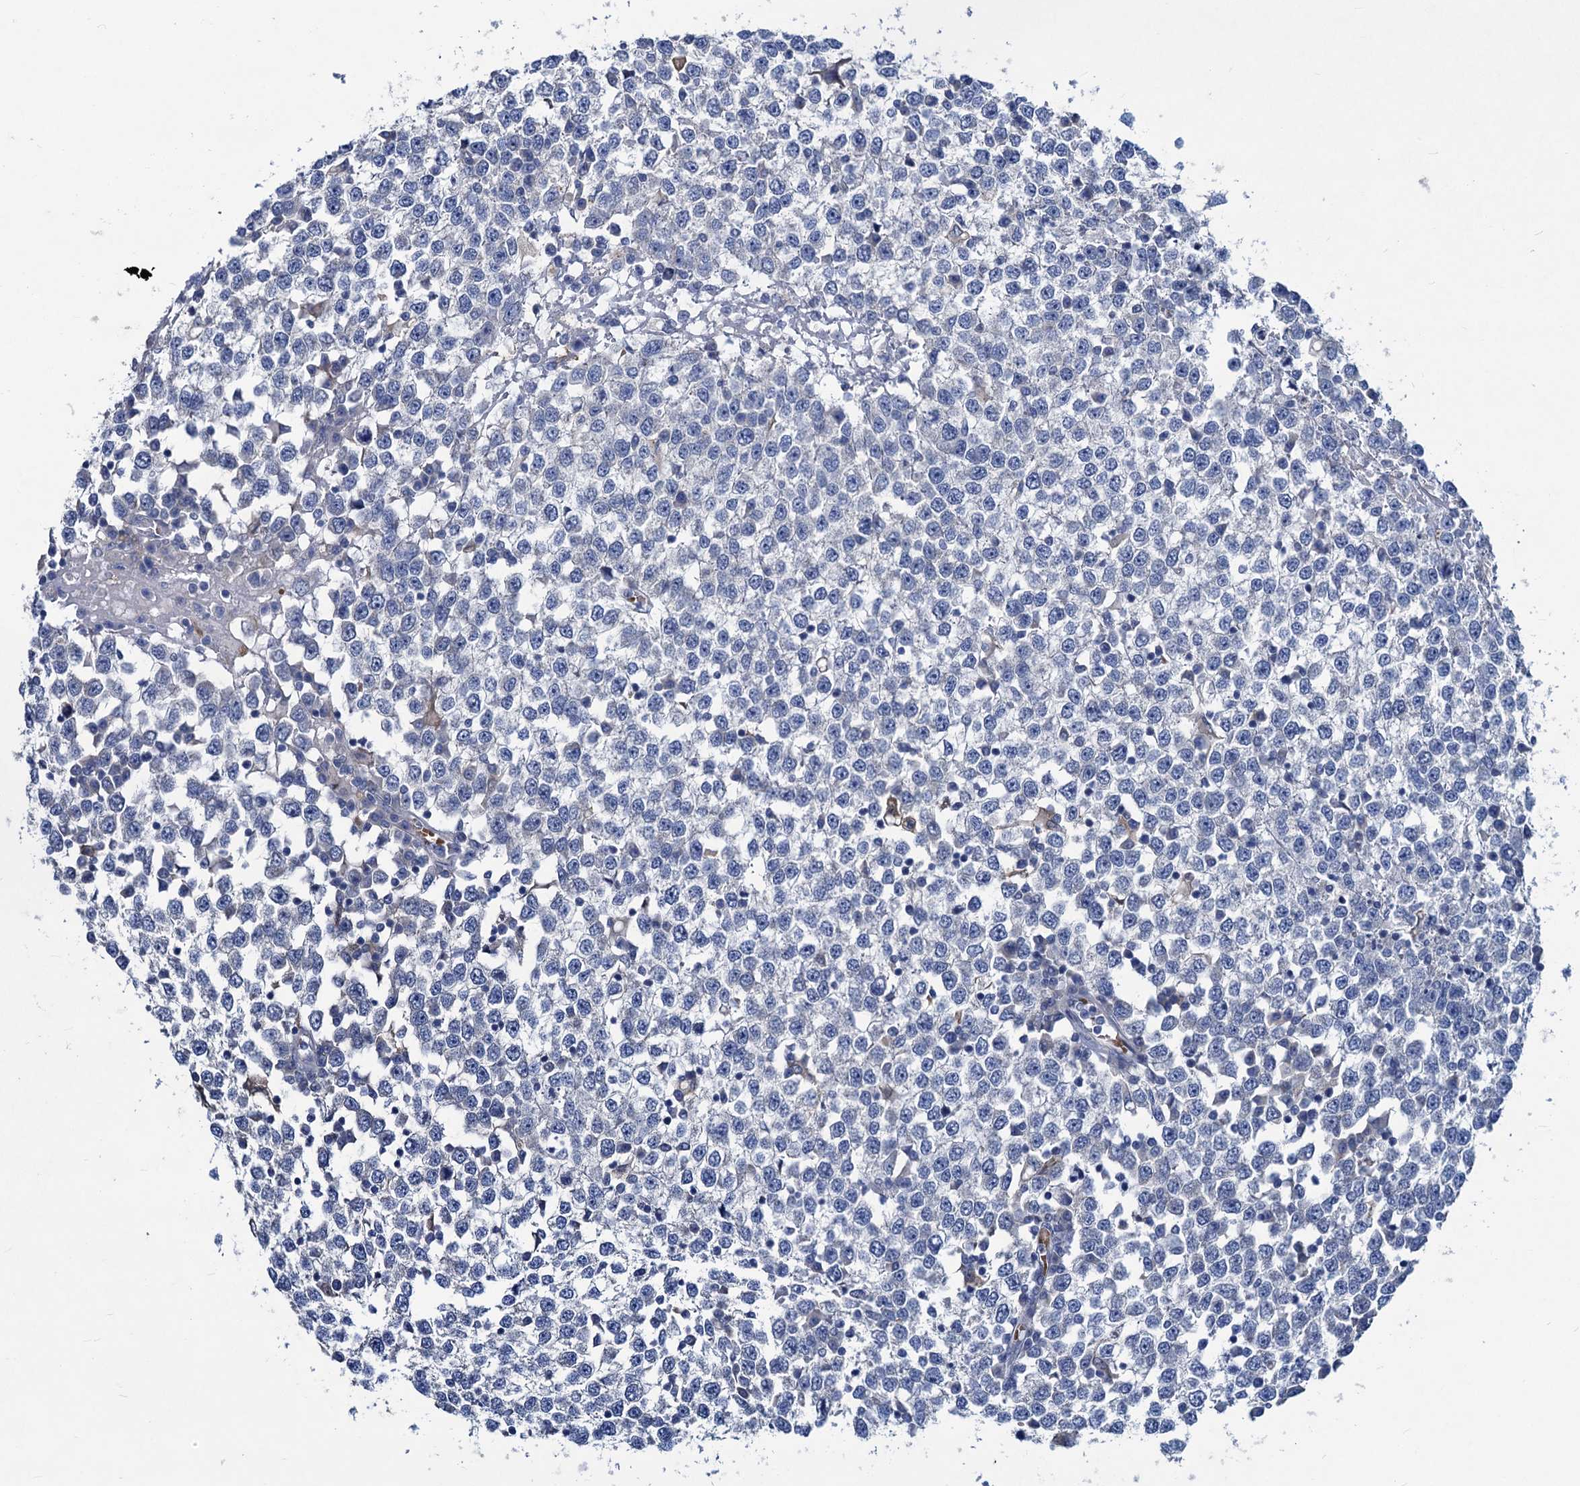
{"staining": {"intensity": "negative", "quantity": "none", "location": "none"}, "tissue": "testis cancer", "cell_type": "Tumor cells", "image_type": "cancer", "snomed": [{"axis": "morphology", "description": "Seminoma, NOS"}, {"axis": "topography", "description": "Testis"}], "caption": "This histopathology image is of testis seminoma stained with immunohistochemistry to label a protein in brown with the nuclei are counter-stained blue. There is no staining in tumor cells.", "gene": "RTKN2", "patient": {"sex": "male", "age": 65}}